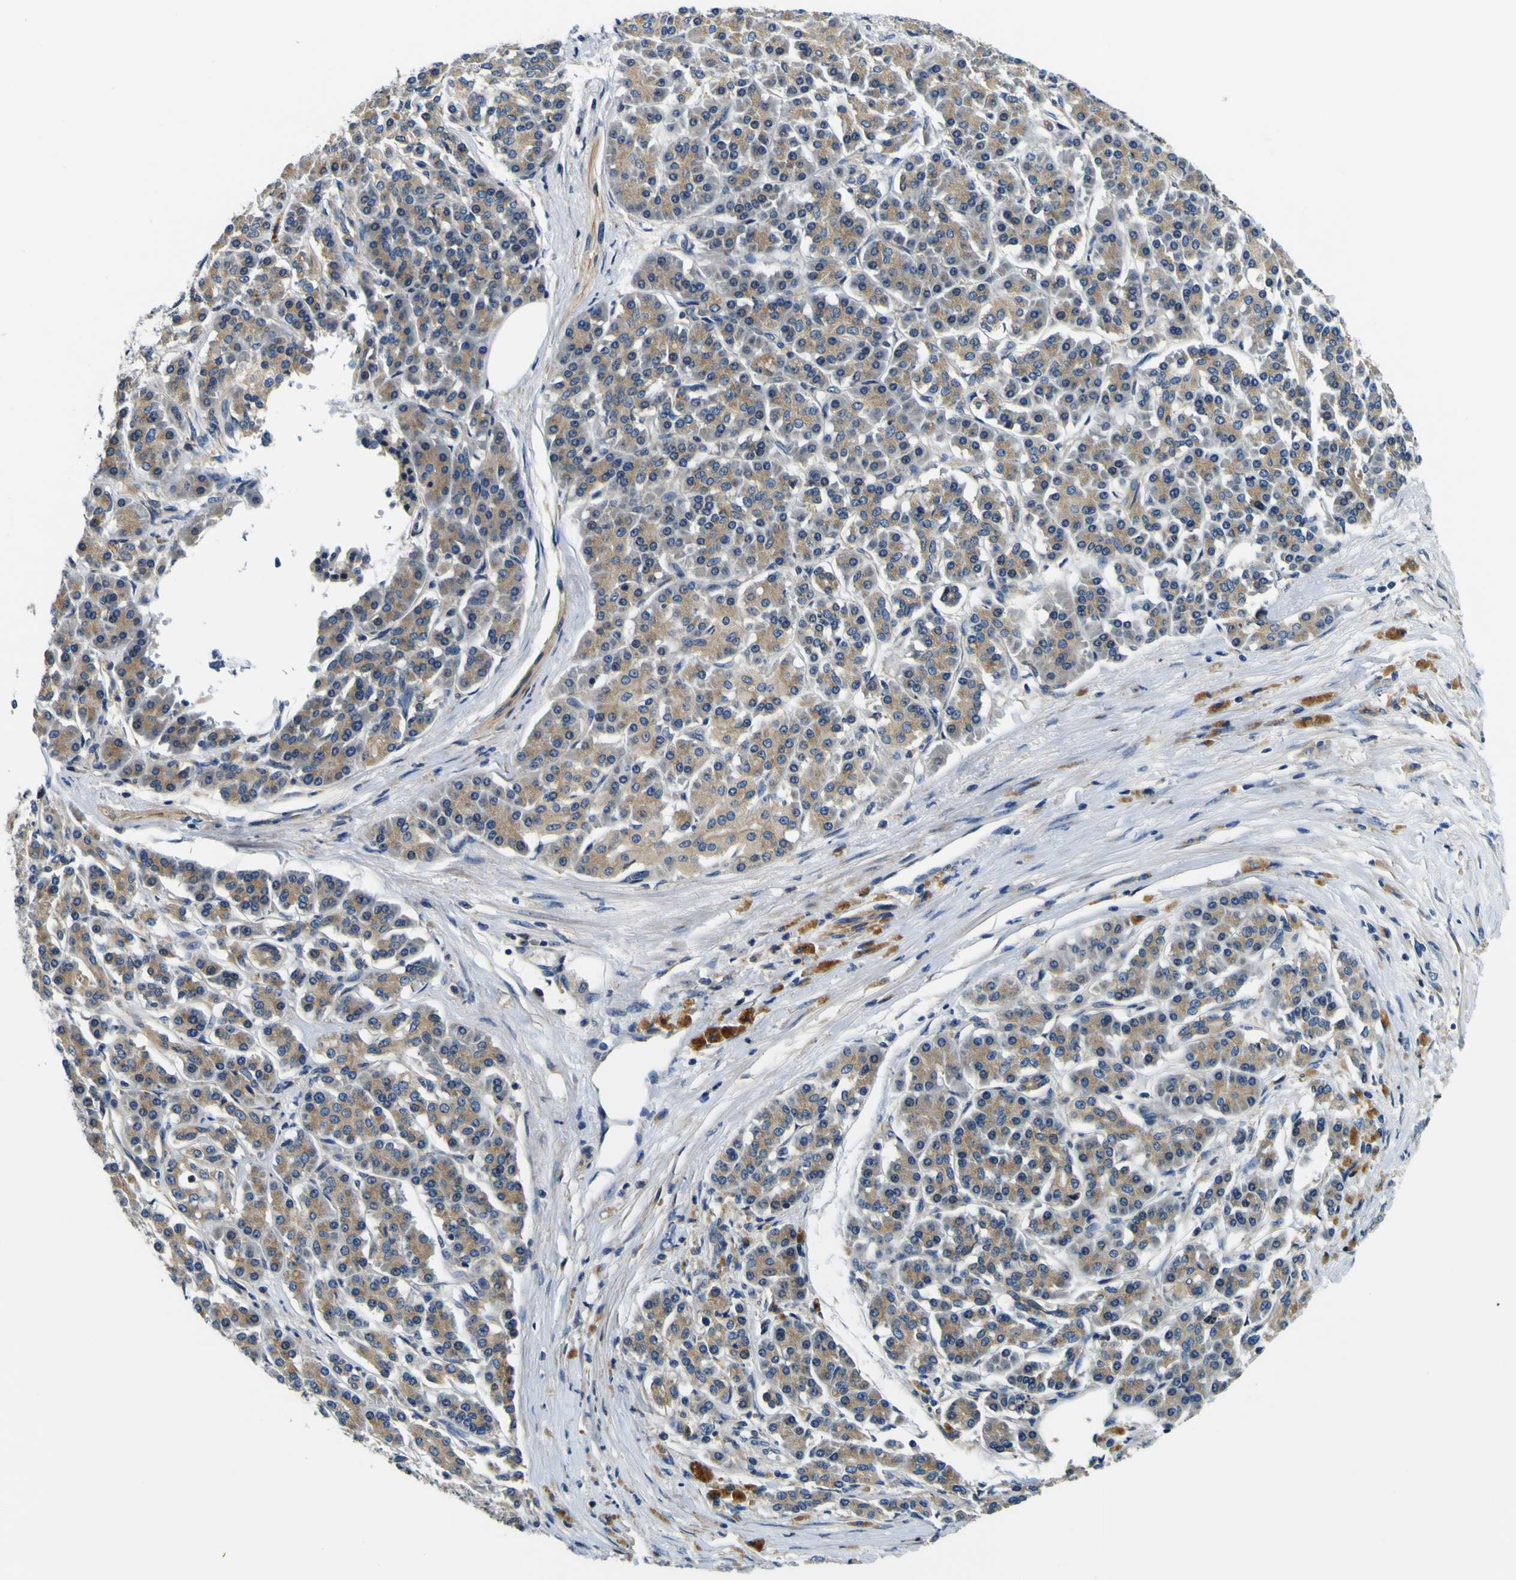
{"staining": {"intensity": "moderate", "quantity": "25%-75%", "location": "cytoplasmic/membranous"}, "tissue": "pancreatic cancer", "cell_type": "Tumor cells", "image_type": "cancer", "snomed": [{"axis": "morphology", "description": "Normal tissue, NOS"}, {"axis": "topography", "description": "Pancreas"}], "caption": "Immunohistochemical staining of pancreatic cancer exhibits medium levels of moderate cytoplasmic/membranous staining in about 25%-75% of tumor cells.", "gene": "CLSTN1", "patient": {"sex": "male", "age": 42}}